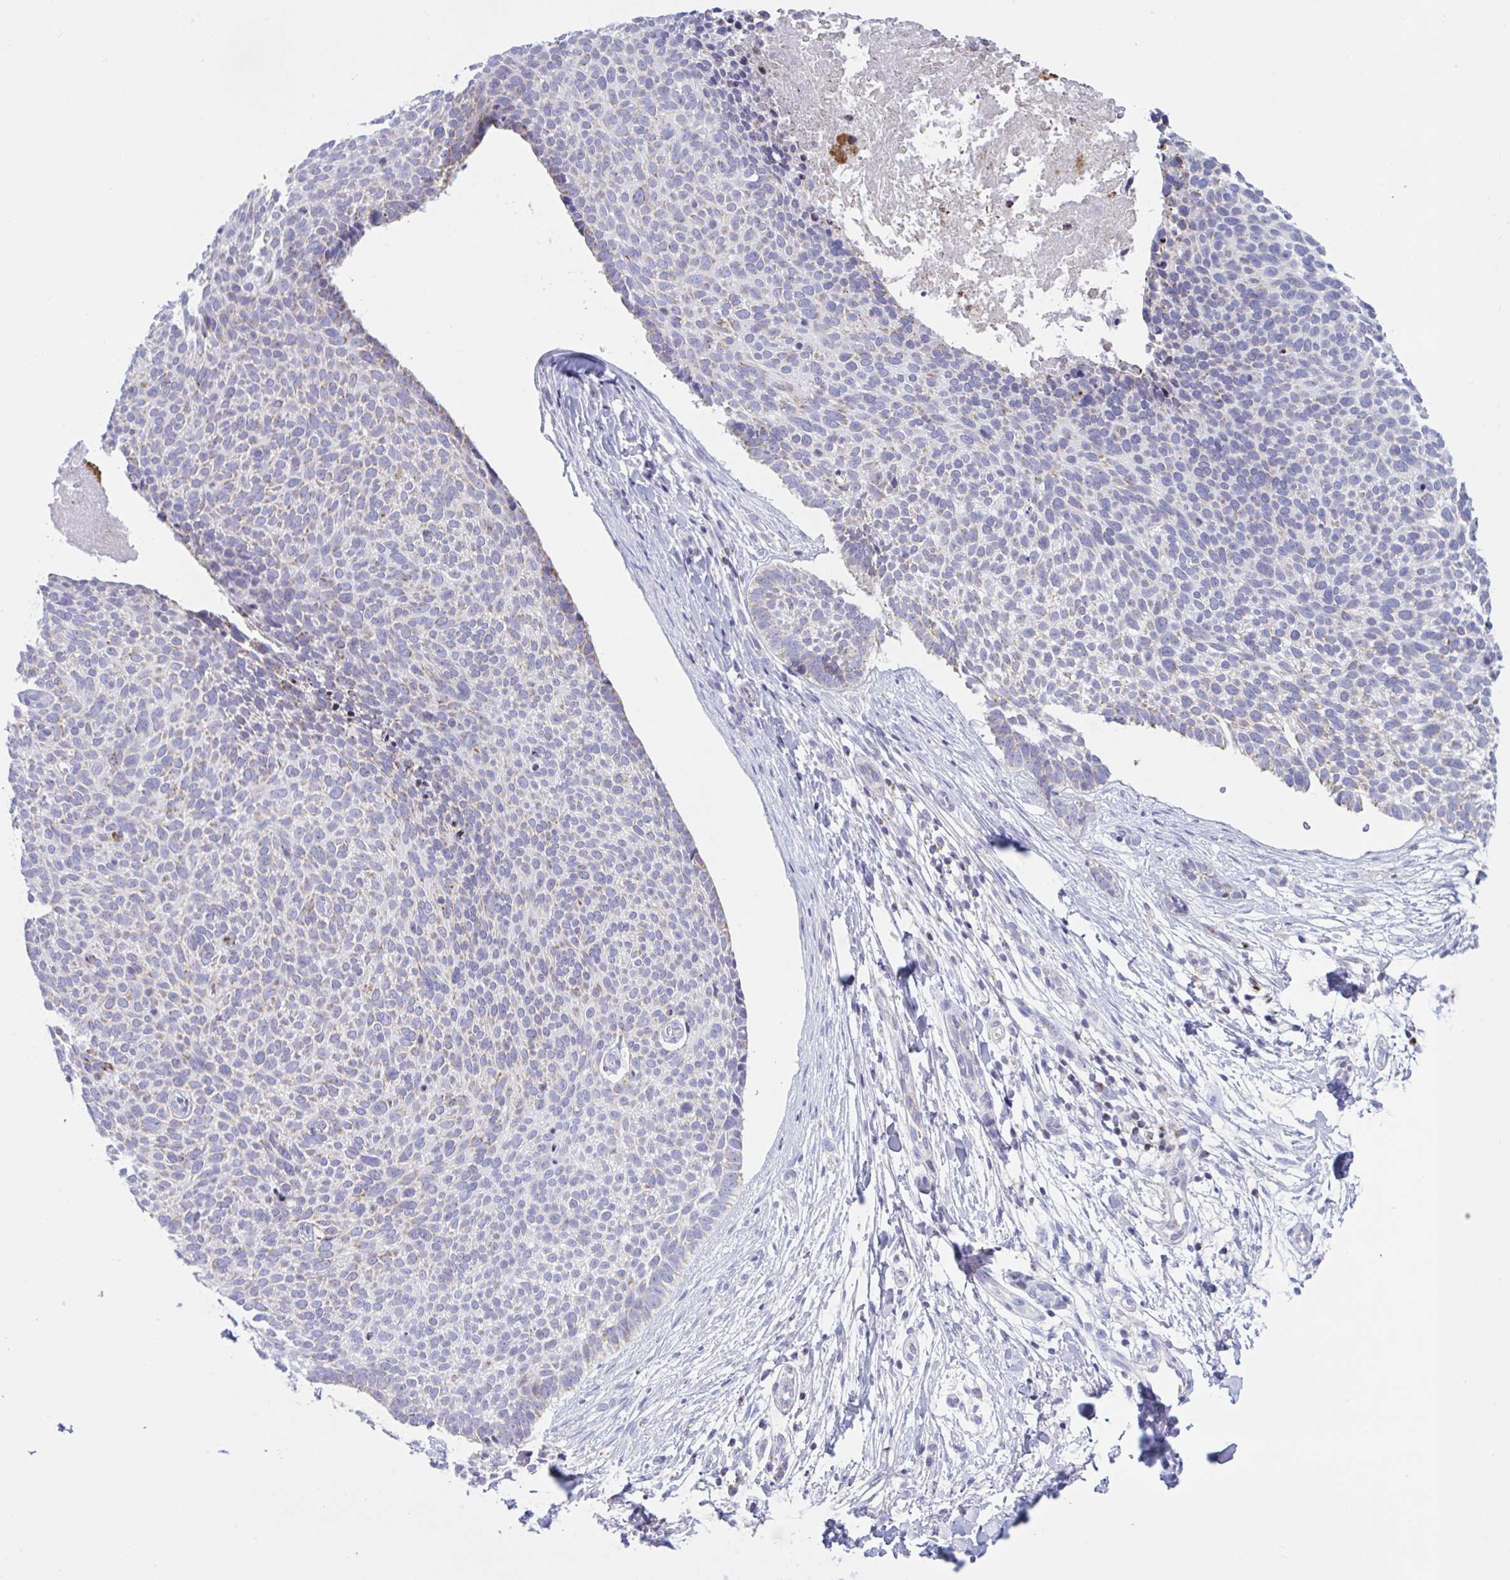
{"staining": {"intensity": "weak", "quantity": "<25%", "location": "cytoplasmic/membranous"}, "tissue": "skin cancer", "cell_type": "Tumor cells", "image_type": "cancer", "snomed": [{"axis": "morphology", "description": "Basal cell carcinoma"}, {"axis": "topography", "description": "Skin"}, {"axis": "topography", "description": "Skin of back"}], "caption": "Protein analysis of skin cancer reveals no significant staining in tumor cells. Brightfield microscopy of immunohistochemistry (IHC) stained with DAB (brown) and hematoxylin (blue), captured at high magnification.", "gene": "HSPE1", "patient": {"sex": "male", "age": 81}}